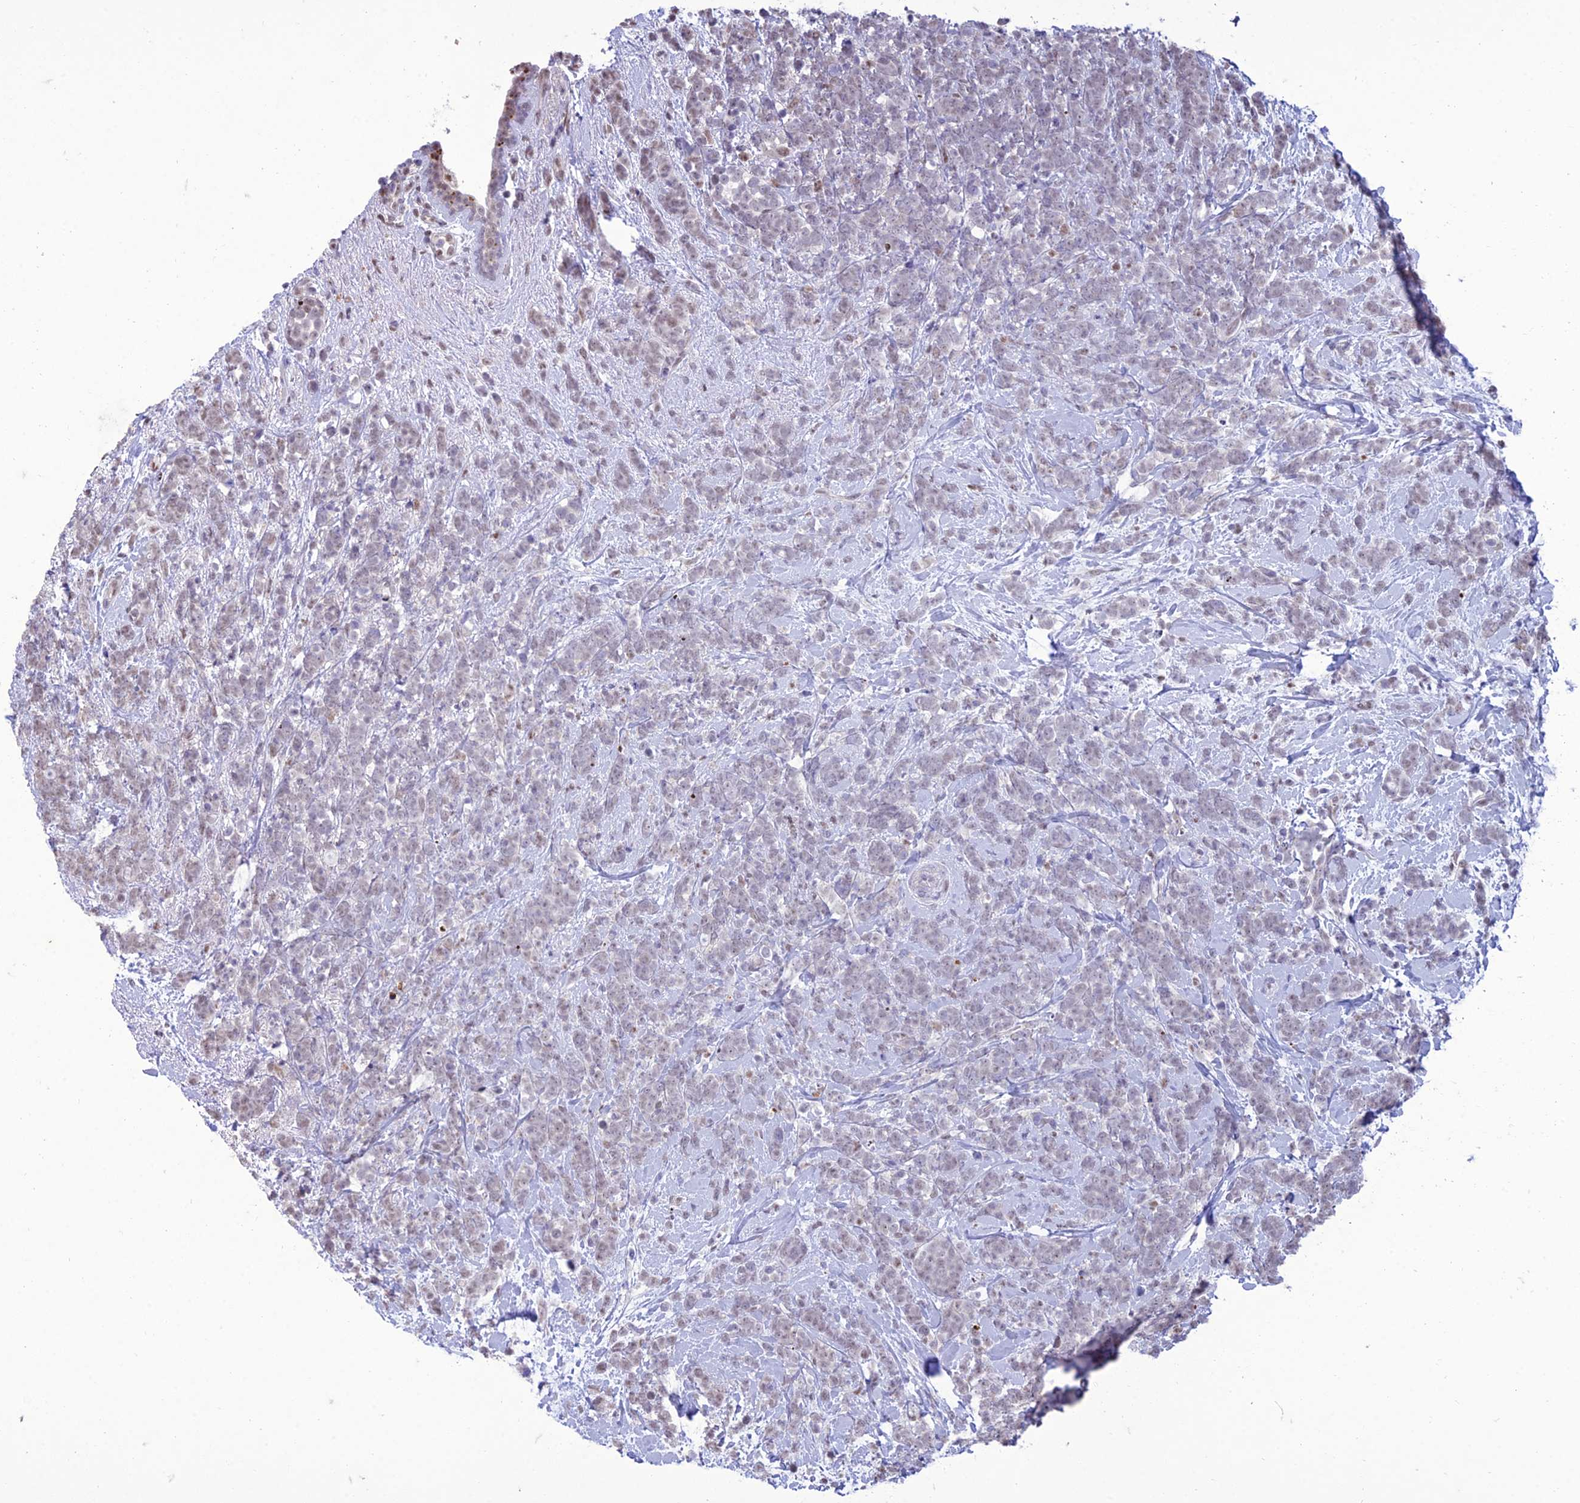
{"staining": {"intensity": "negative", "quantity": "none", "location": "none"}, "tissue": "breast cancer", "cell_type": "Tumor cells", "image_type": "cancer", "snomed": [{"axis": "morphology", "description": "Lobular carcinoma"}, {"axis": "topography", "description": "Breast"}], "caption": "IHC of human breast lobular carcinoma shows no staining in tumor cells. (Immunohistochemistry (ihc), brightfield microscopy, high magnification).", "gene": "RANBP3", "patient": {"sex": "female", "age": 58}}